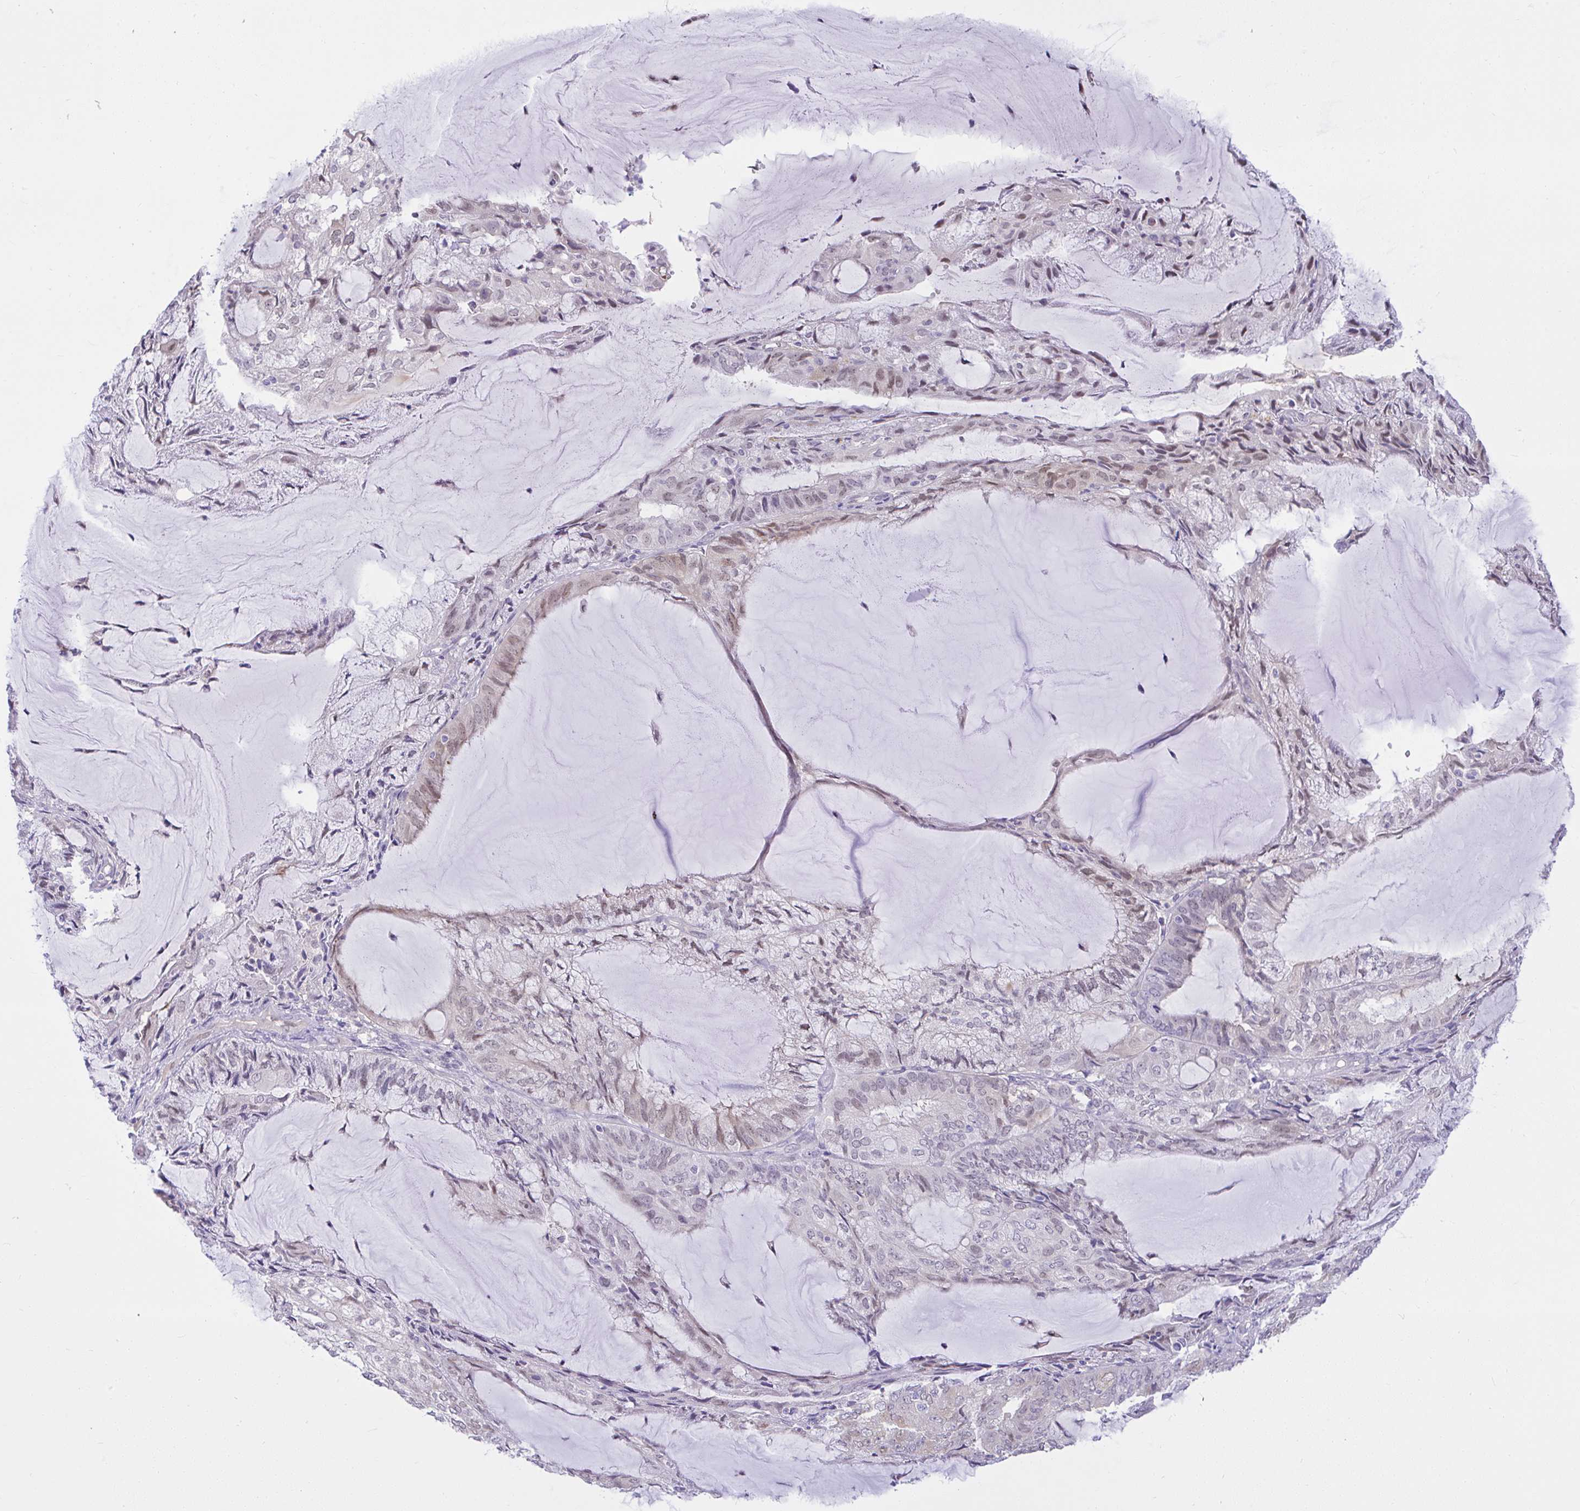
{"staining": {"intensity": "weak", "quantity": "<25%", "location": "nuclear"}, "tissue": "endometrial cancer", "cell_type": "Tumor cells", "image_type": "cancer", "snomed": [{"axis": "morphology", "description": "Adenocarcinoma, NOS"}, {"axis": "topography", "description": "Endometrium"}], "caption": "Immunohistochemical staining of human endometrial cancer displays no significant expression in tumor cells.", "gene": "ZNF485", "patient": {"sex": "female", "age": 81}}